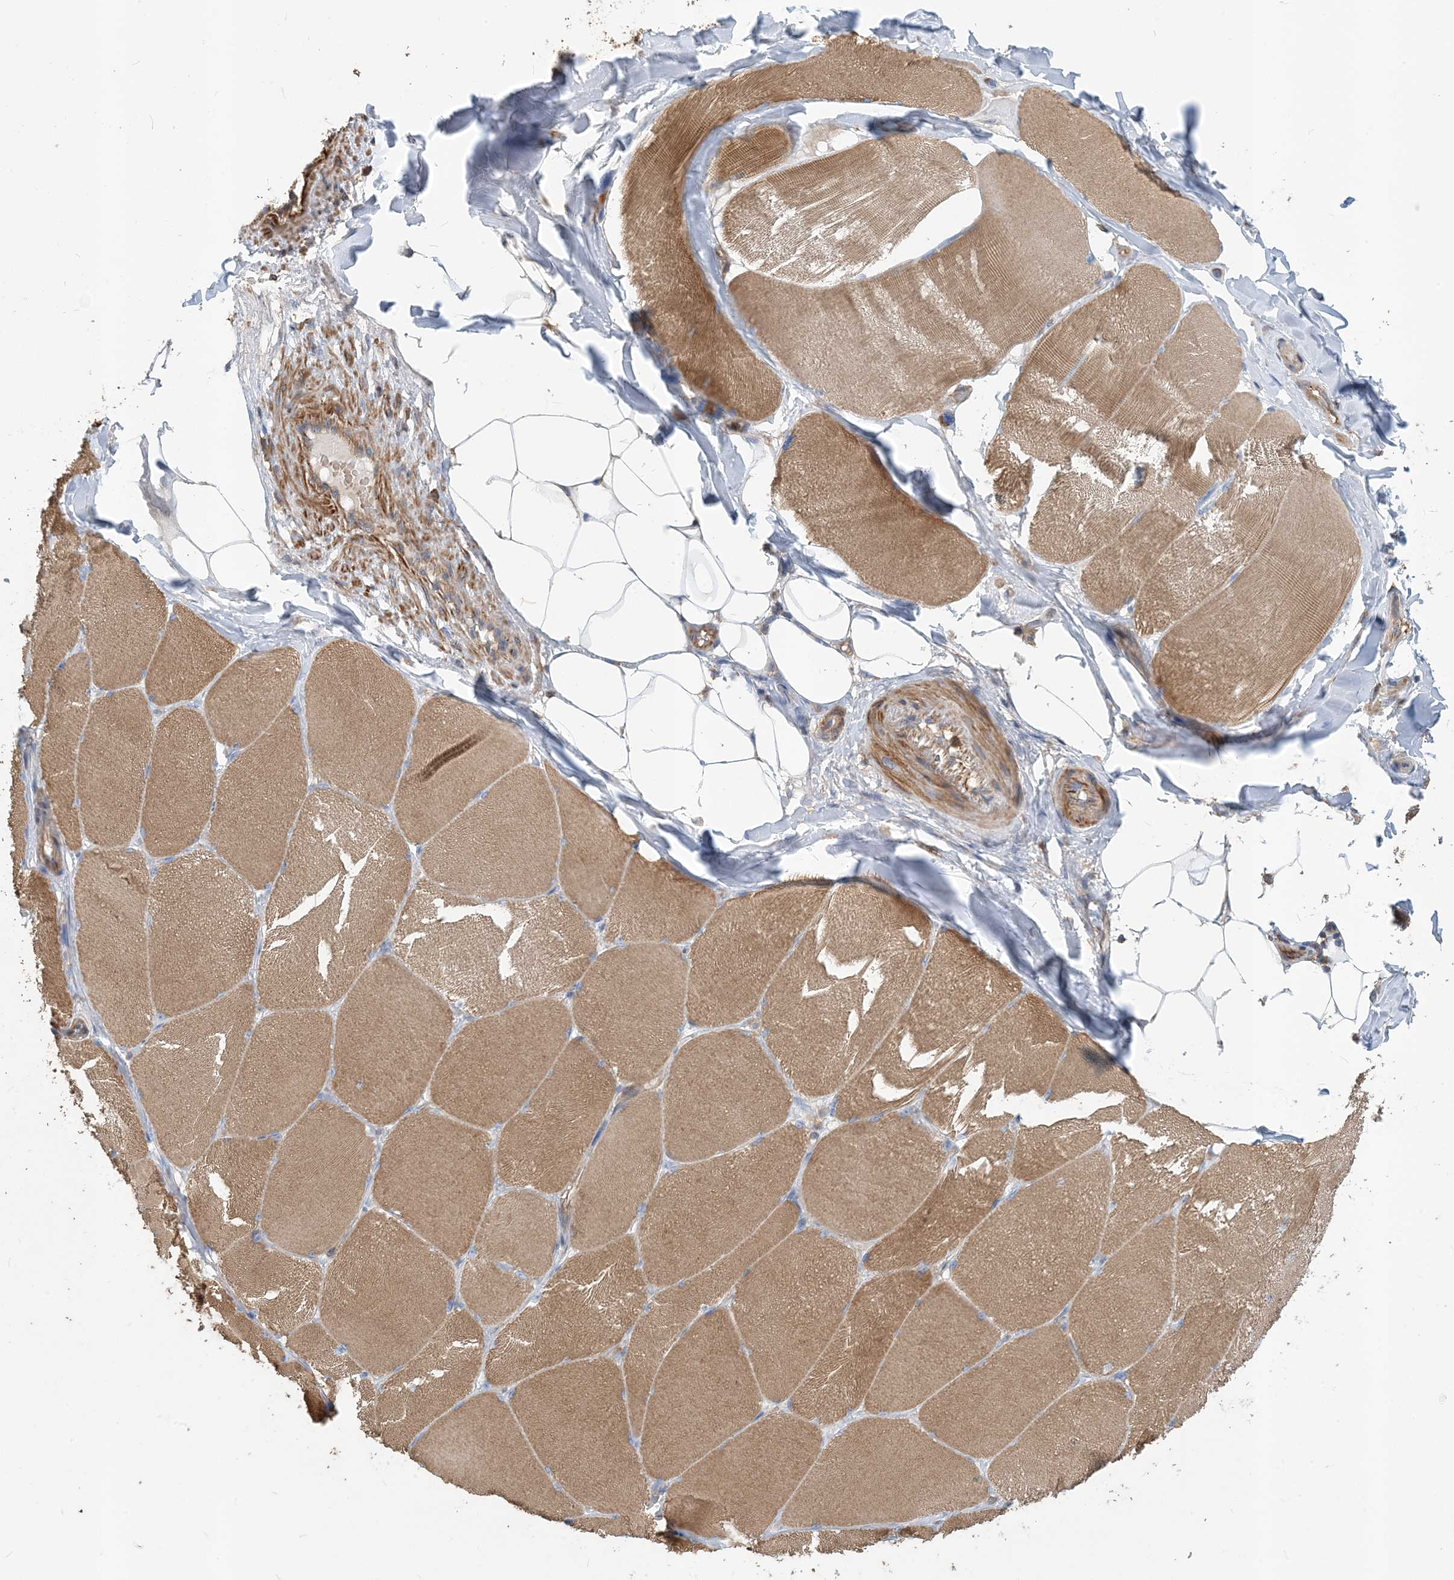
{"staining": {"intensity": "moderate", "quantity": "25%-75%", "location": "cytoplasmic/membranous"}, "tissue": "skeletal muscle", "cell_type": "Myocytes", "image_type": "normal", "snomed": [{"axis": "morphology", "description": "Normal tissue, NOS"}, {"axis": "topography", "description": "Skin"}, {"axis": "topography", "description": "Skeletal muscle"}], "caption": "Moderate cytoplasmic/membranous protein positivity is seen in about 25%-75% of myocytes in skeletal muscle.", "gene": "PARVG", "patient": {"sex": "male", "age": 83}}